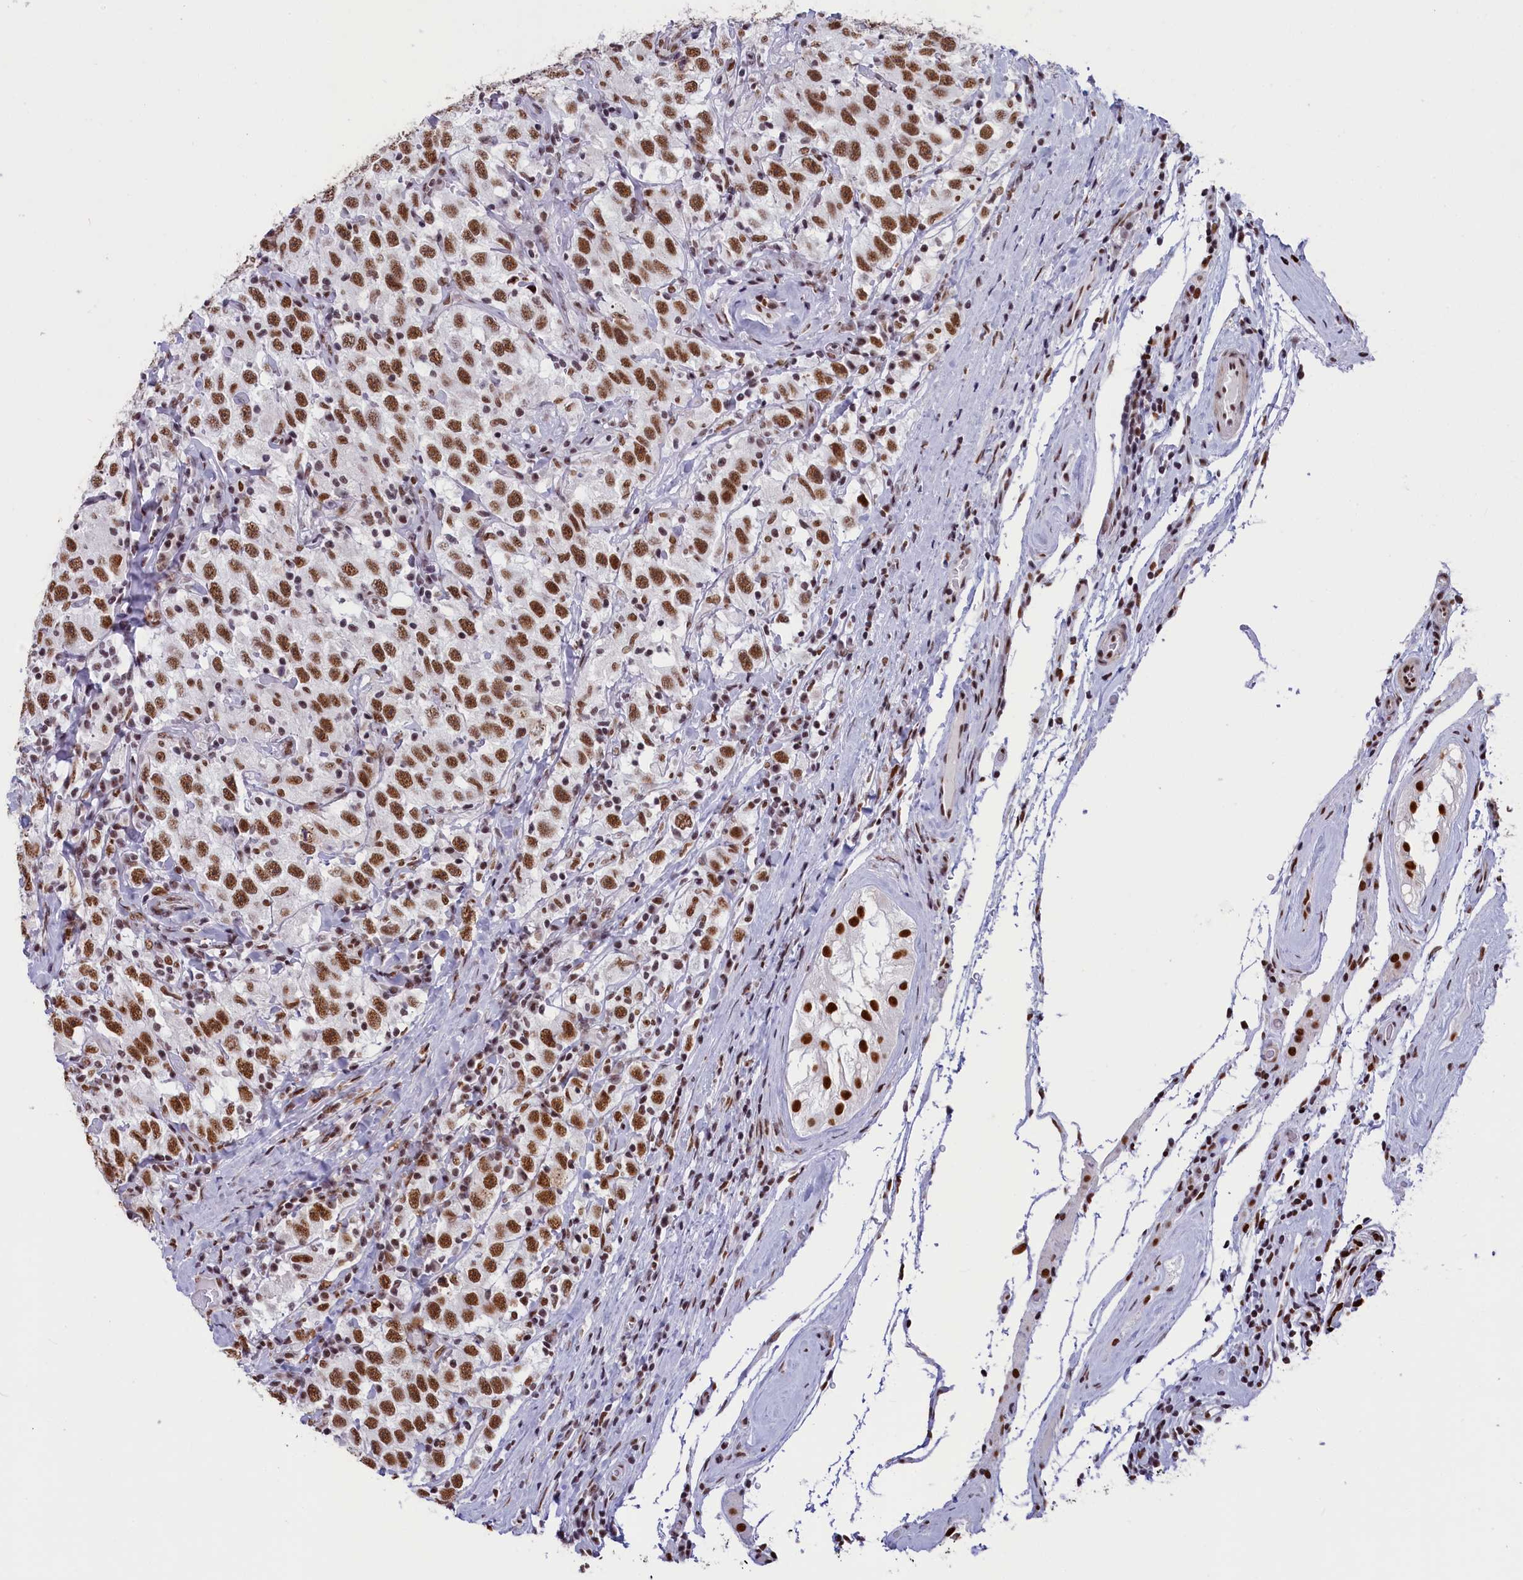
{"staining": {"intensity": "strong", "quantity": ">75%", "location": "nuclear"}, "tissue": "testis cancer", "cell_type": "Tumor cells", "image_type": "cancer", "snomed": [{"axis": "morphology", "description": "Seminoma, NOS"}, {"axis": "topography", "description": "Testis"}], "caption": "This is an image of immunohistochemistry staining of testis cancer, which shows strong expression in the nuclear of tumor cells.", "gene": "SNRNP70", "patient": {"sex": "male", "age": 41}}